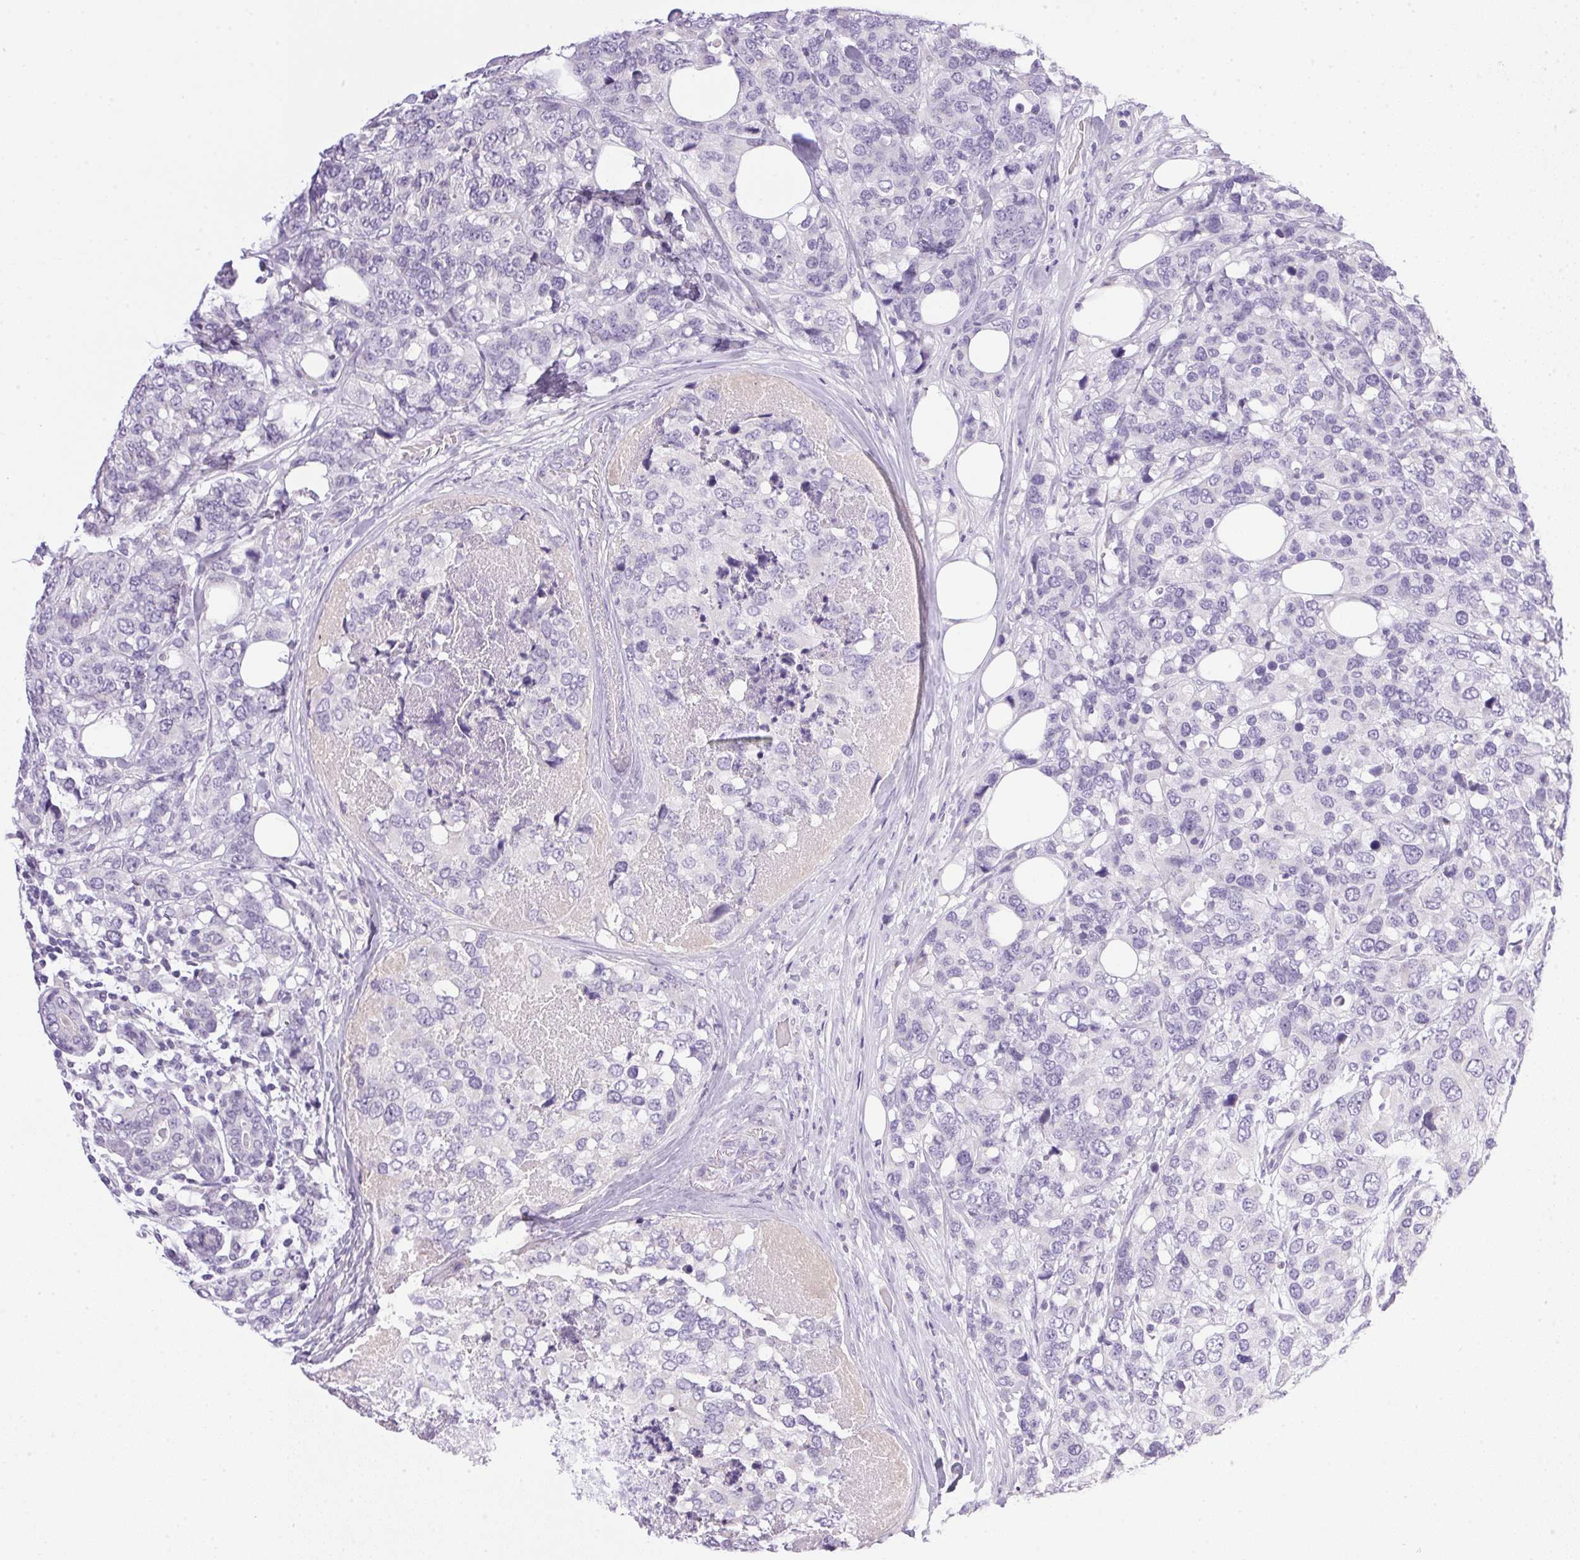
{"staining": {"intensity": "negative", "quantity": "none", "location": "none"}, "tissue": "breast cancer", "cell_type": "Tumor cells", "image_type": "cancer", "snomed": [{"axis": "morphology", "description": "Lobular carcinoma"}, {"axis": "topography", "description": "Breast"}], "caption": "Tumor cells are negative for protein expression in human lobular carcinoma (breast). (Immunohistochemistry (ihc), brightfield microscopy, high magnification).", "gene": "ATP6V0A4", "patient": {"sex": "female", "age": 59}}